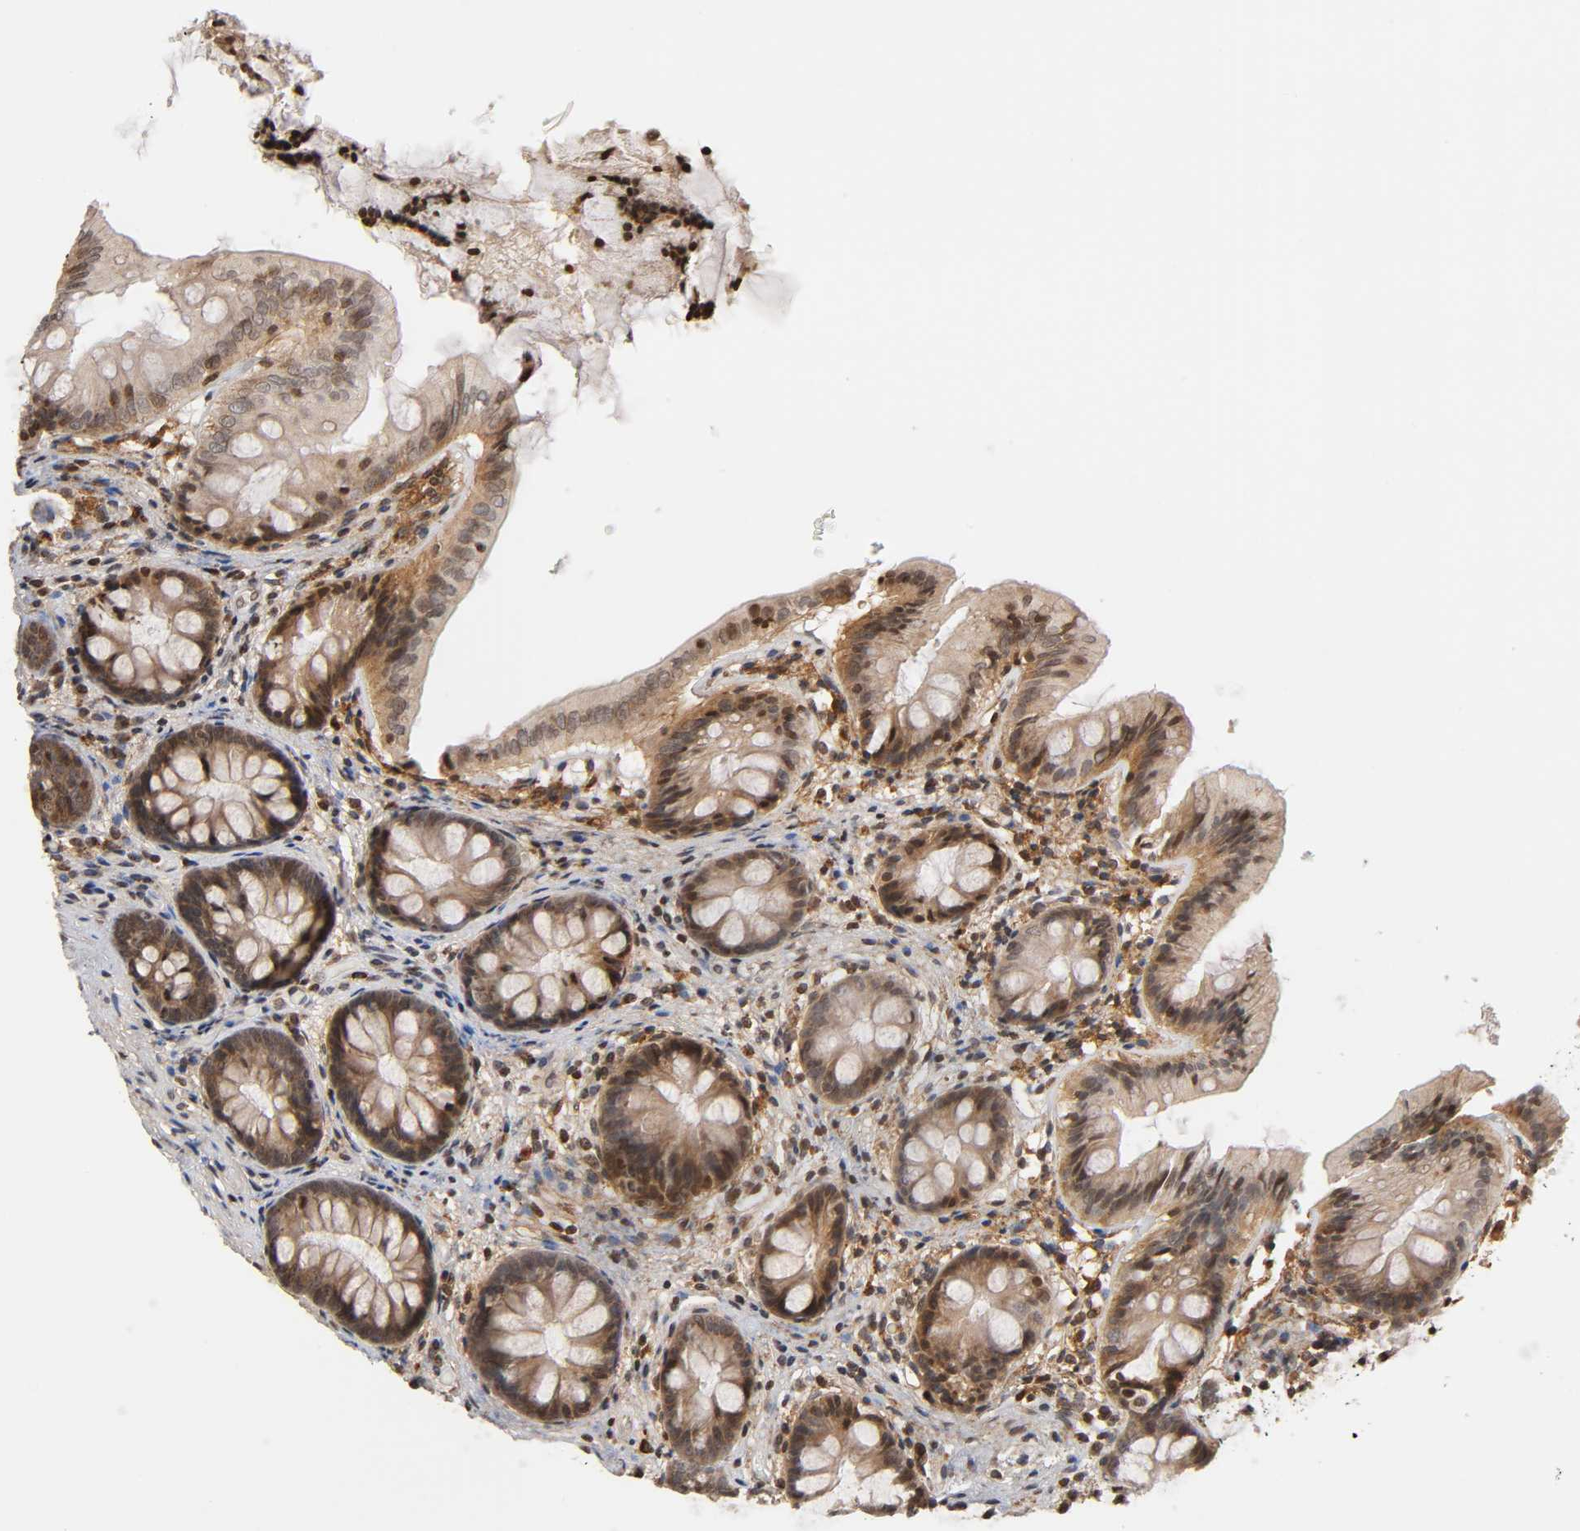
{"staining": {"intensity": "moderate", "quantity": ">75%", "location": "cytoplasmic/membranous"}, "tissue": "colon", "cell_type": "Endothelial cells", "image_type": "normal", "snomed": [{"axis": "morphology", "description": "Normal tissue, NOS"}, {"axis": "topography", "description": "Smooth muscle"}, {"axis": "topography", "description": "Colon"}], "caption": "Brown immunohistochemical staining in unremarkable colon displays moderate cytoplasmic/membranous positivity in approximately >75% of endothelial cells. (DAB IHC, brown staining for protein, blue staining for nuclei).", "gene": "ITGAV", "patient": {"sex": "male", "age": 67}}